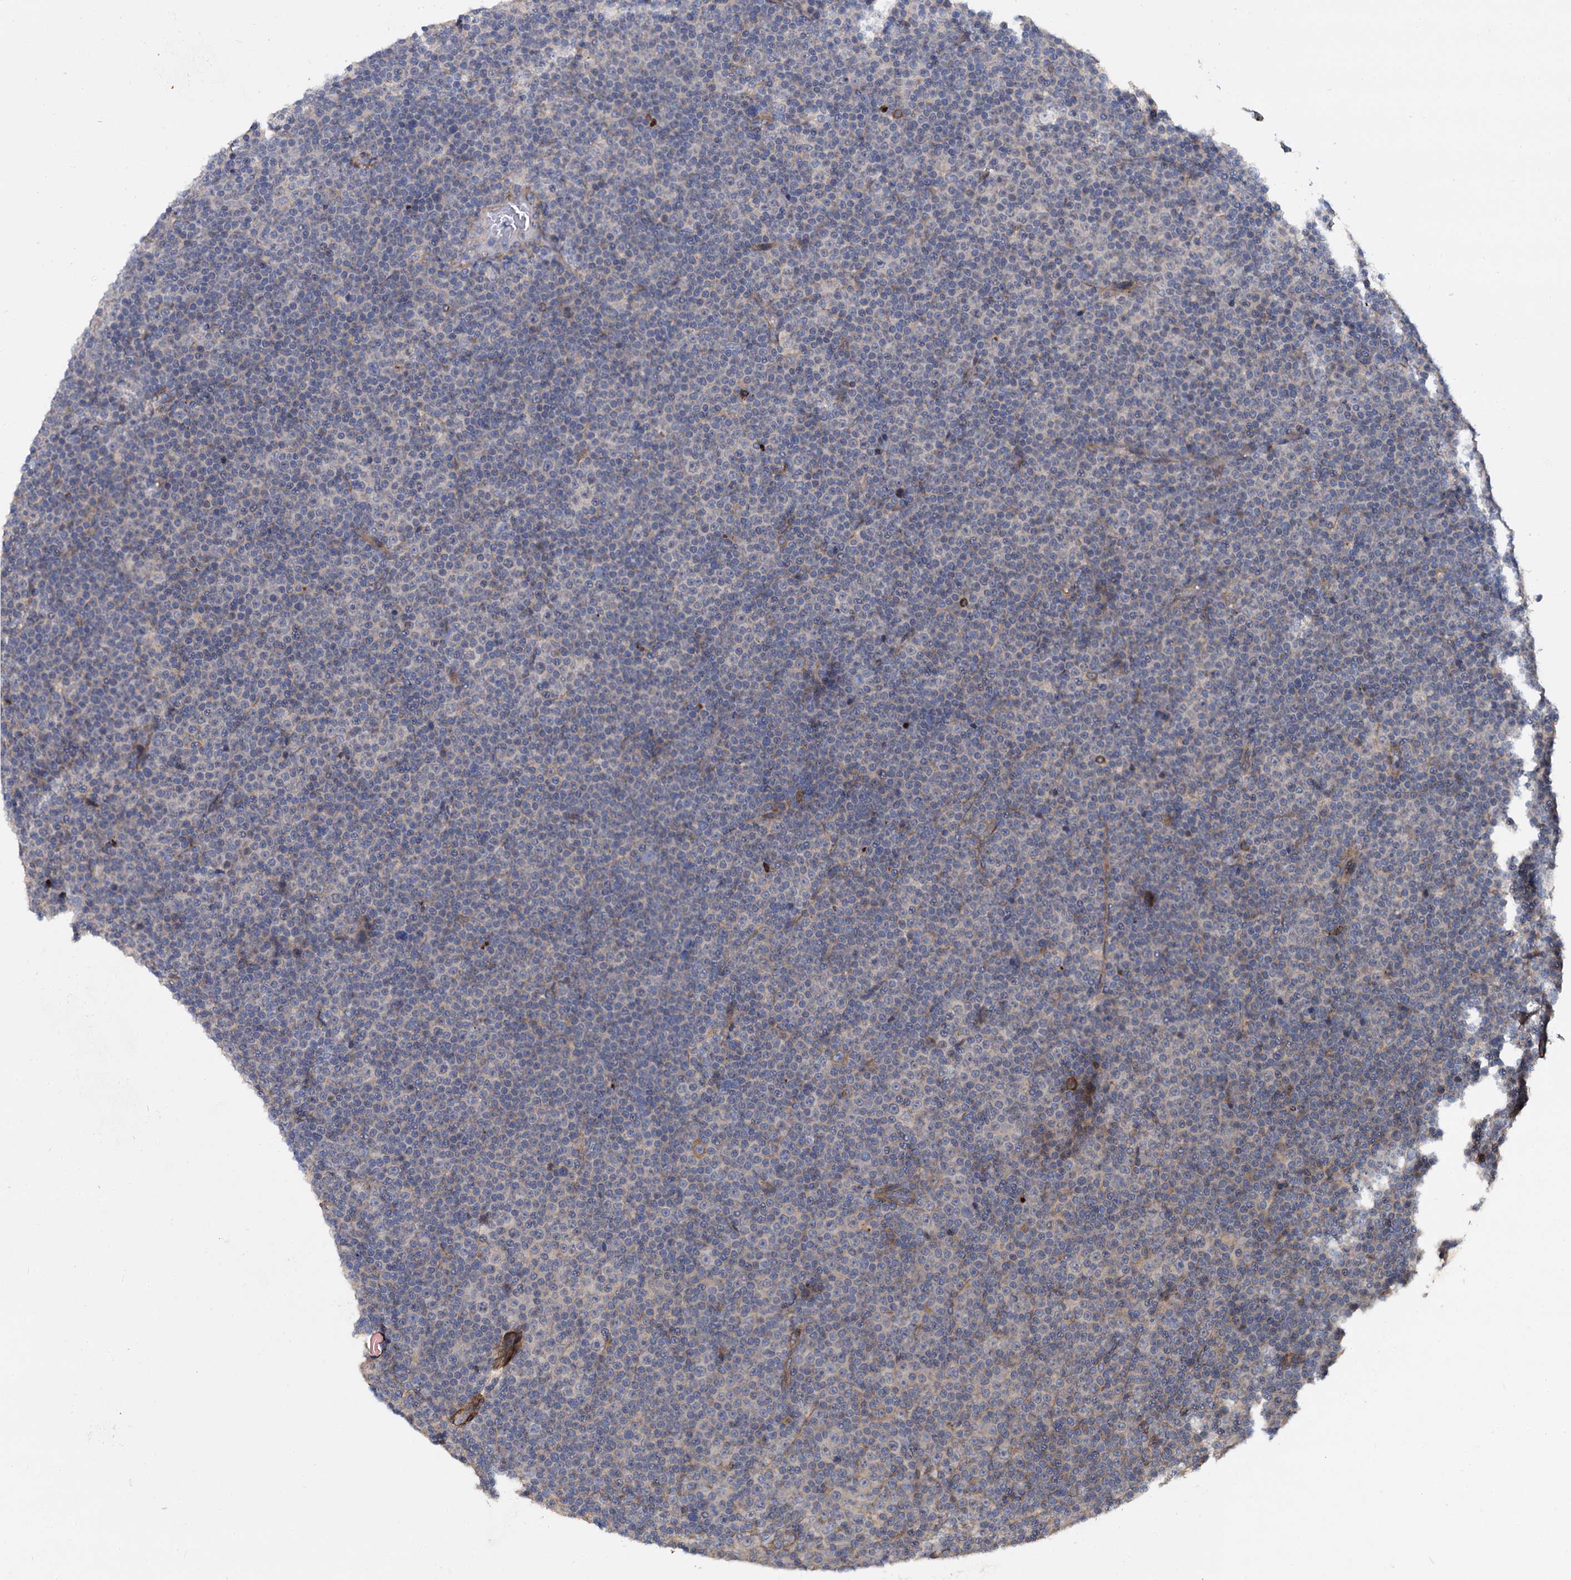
{"staining": {"intensity": "negative", "quantity": "none", "location": "none"}, "tissue": "lymphoma", "cell_type": "Tumor cells", "image_type": "cancer", "snomed": [{"axis": "morphology", "description": "Malignant lymphoma, non-Hodgkin's type, Low grade"}, {"axis": "topography", "description": "Lymph node"}], "caption": "High power microscopy histopathology image of an IHC histopathology image of low-grade malignant lymphoma, non-Hodgkin's type, revealing no significant staining in tumor cells. (Stains: DAB (3,3'-diaminobenzidine) immunohistochemistry (IHC) with hematoxylin counter stain, Microscopy: brightfield microscopy at high magnification).", "gene": "ISM2", "patient": {"sex": "female", "age": 67}}